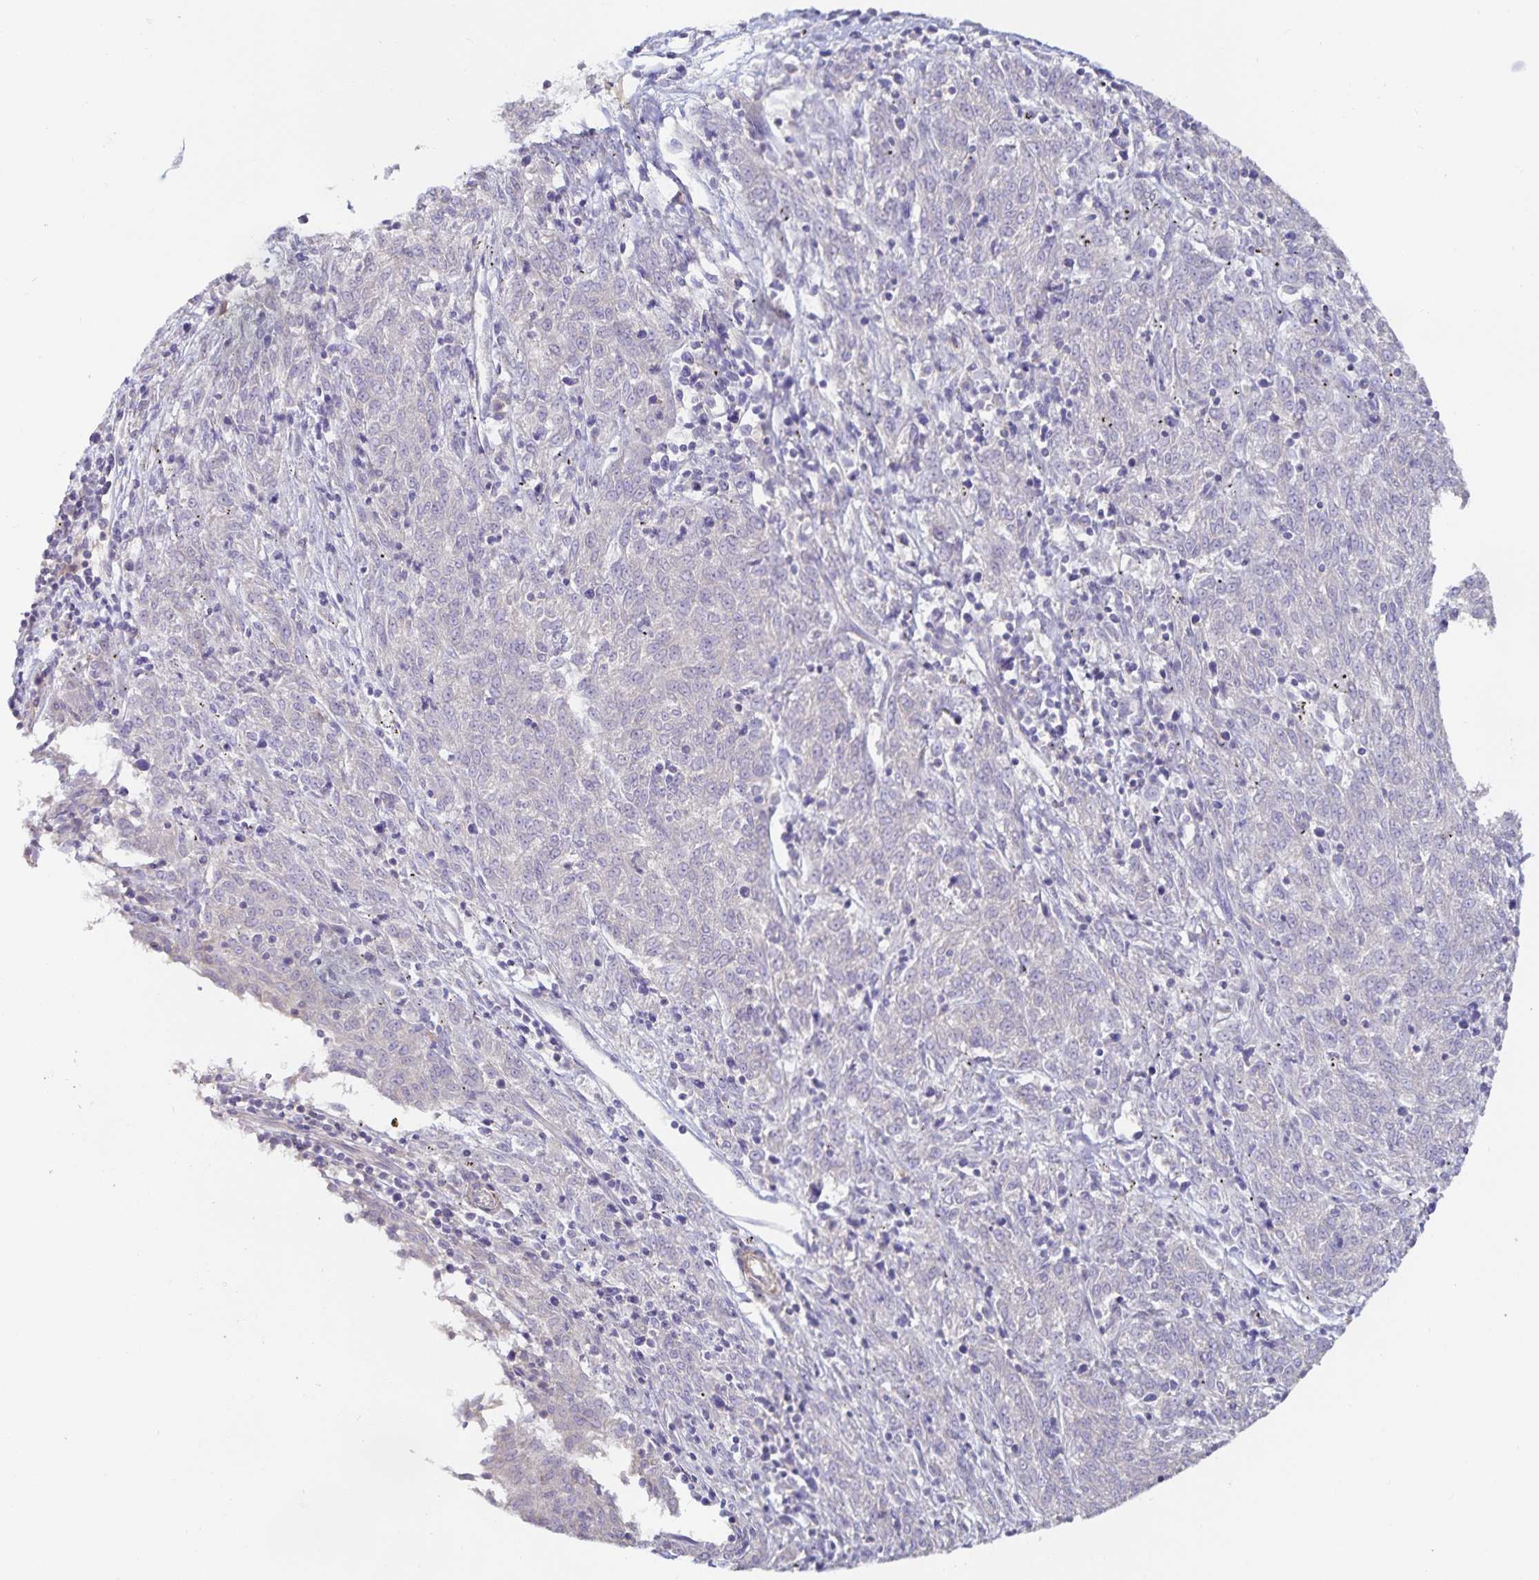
{"staining": {"intensity": "negative", "quantity": "none", "location": "none"}, "tissue": "melanoma", "cell_type": "Tumor cells", "image_type": "cancer", "snomed": [{"axis": "morphology", "description": "Malignant melanoma, NOS"}, {"axis": "topography", "description": "Skin"}], "caption": "Image shows no protein positivity in tumor cells of melanoma tissue.", "gene": "METTL22", "patient": {"sex": "female", "age": 72}}